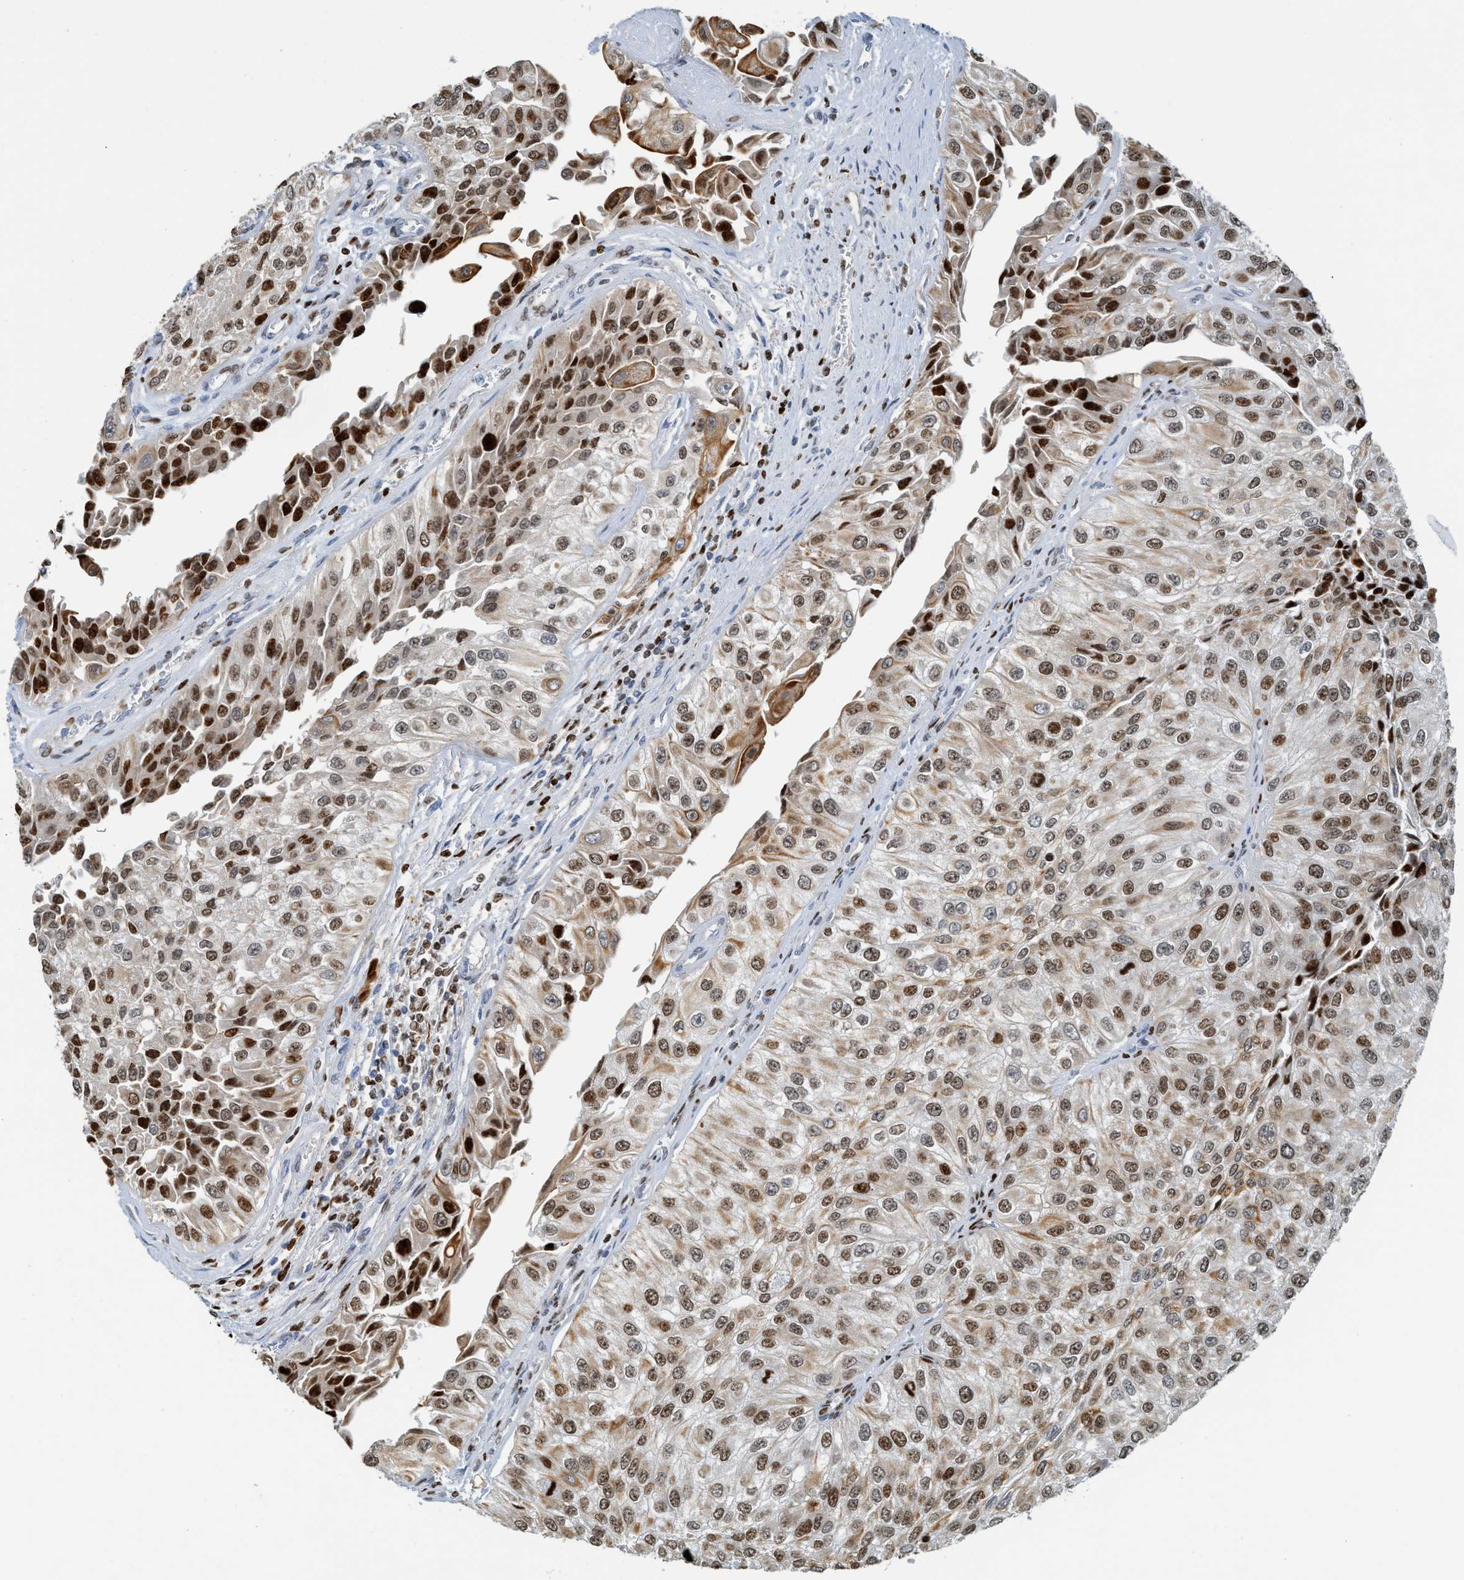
{"staining": {"intensity": "moderate", "quantity": ">75%", "location": "cytoplasmic/membranous,nuclear"}, "tissue": "urothelial cancer", "cell_type": "Tumor cells", "image_type": "cancer", "snomed": [{"axis": "morphology", "description": "Urothelial carcinoma, High grade"}, {"axis": "topography", "description": "Kidney"}, {"axis": "topography", "description": "Urinary bladder"}], "caption": "Moderate cytoplasmic/membranous and nuclear protein expression is appreciated in about >75% of tumor cells in urothelial cancer.", "gene": "SH3D19", "patient": {"sex": "male", "age": 77}}